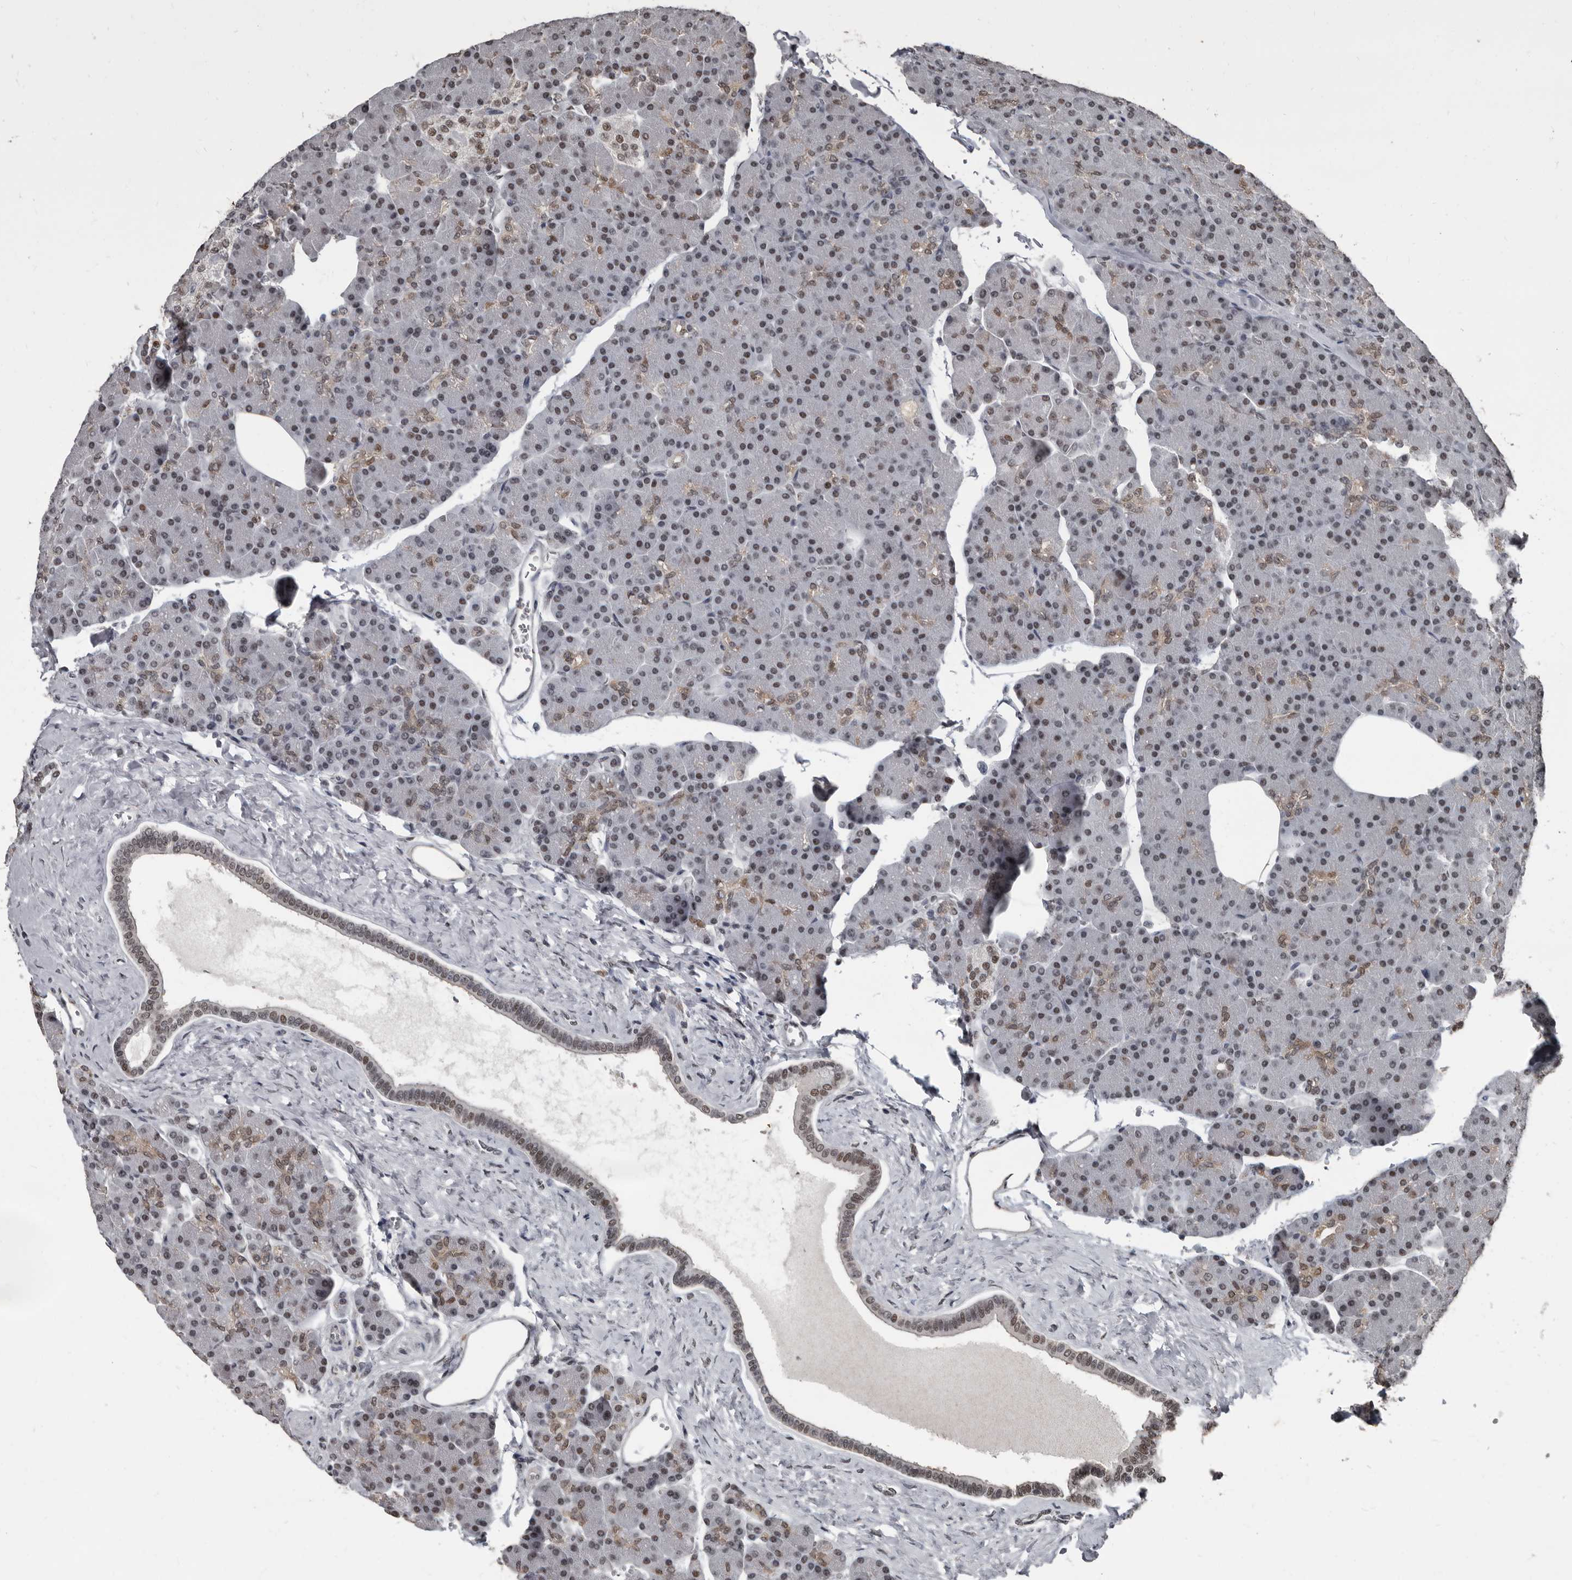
{"staining": {"intensity": "moderate", "quantity": "25%-75%", "location": "nuclear"}, "tissue": "pancreas", "cell_type": "Exocrine glandular cells", "image_type": "normal", "snomed": [{"axis": "morphology", "description": "Normal tissue, NOS"}, {"axis": "topography", "description": "Pancreas"}], "caption": "Immunohistochemical staining of benign human pancreas shows moderate nuclear protein expression in approximately 25%-75% of exocrine glandular cells.", "gene": "CHD1L", "patient": {"sex": "female", "age": 43}}